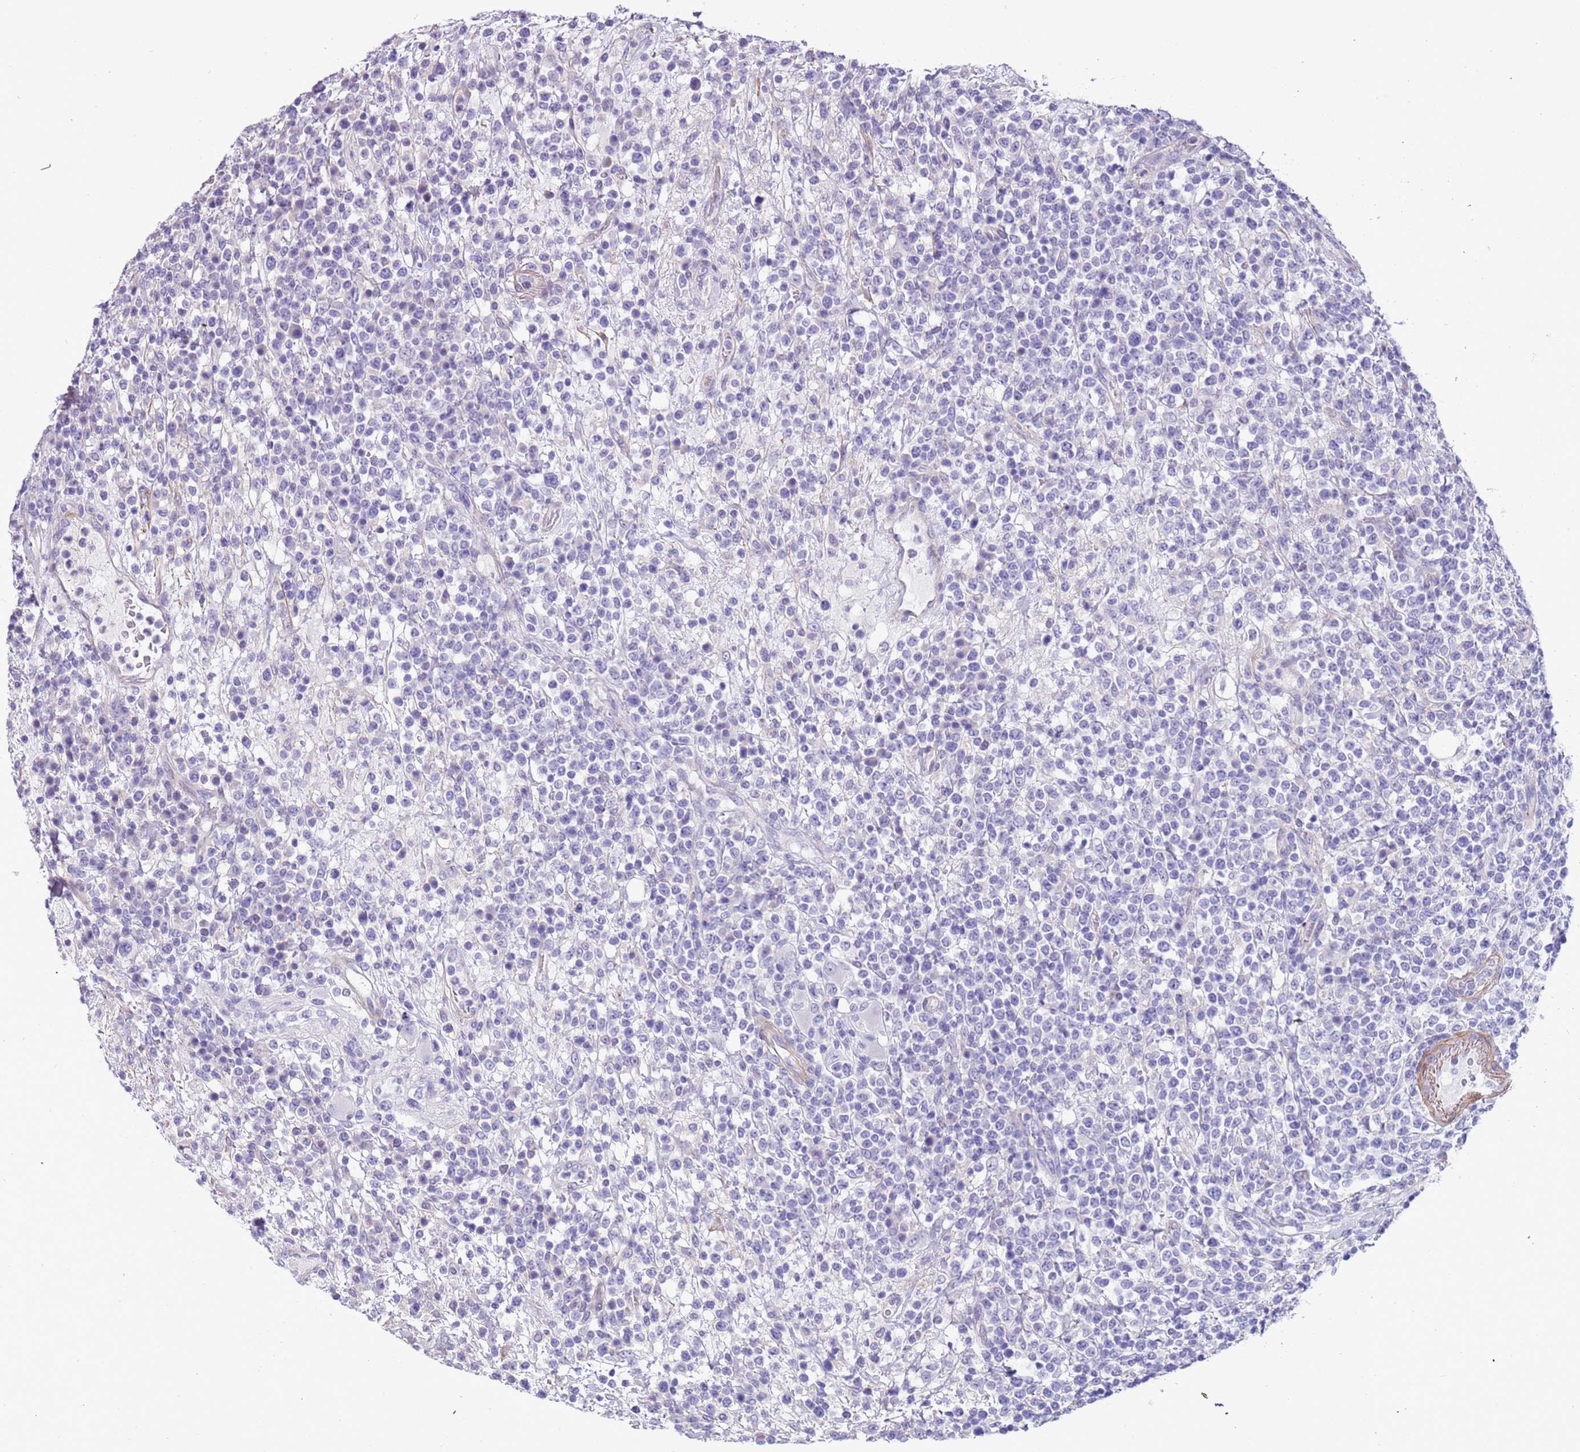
{"staining": {"intensity": "negative", "quantity": "none", "location": "none"}, "tissue": "lymphoma", "cell_type": "Tumor cells", "image_type": "cancer", "snomed": [{"axis": "morphology", "description": "Malignant lymphoma, non-Hodgkin's type, High grade"}, {"axis": "topography", "description": "Colon"}], "caption": "Malignant lymphoma, non-Hodgkin's type (high-grade) was stained to show a protein in brown. There is no significant expression in tumor cells. Nuclei are stained in blue.", "gene": "PCGF2", "patient": {"sex": "female", "age": 53}}